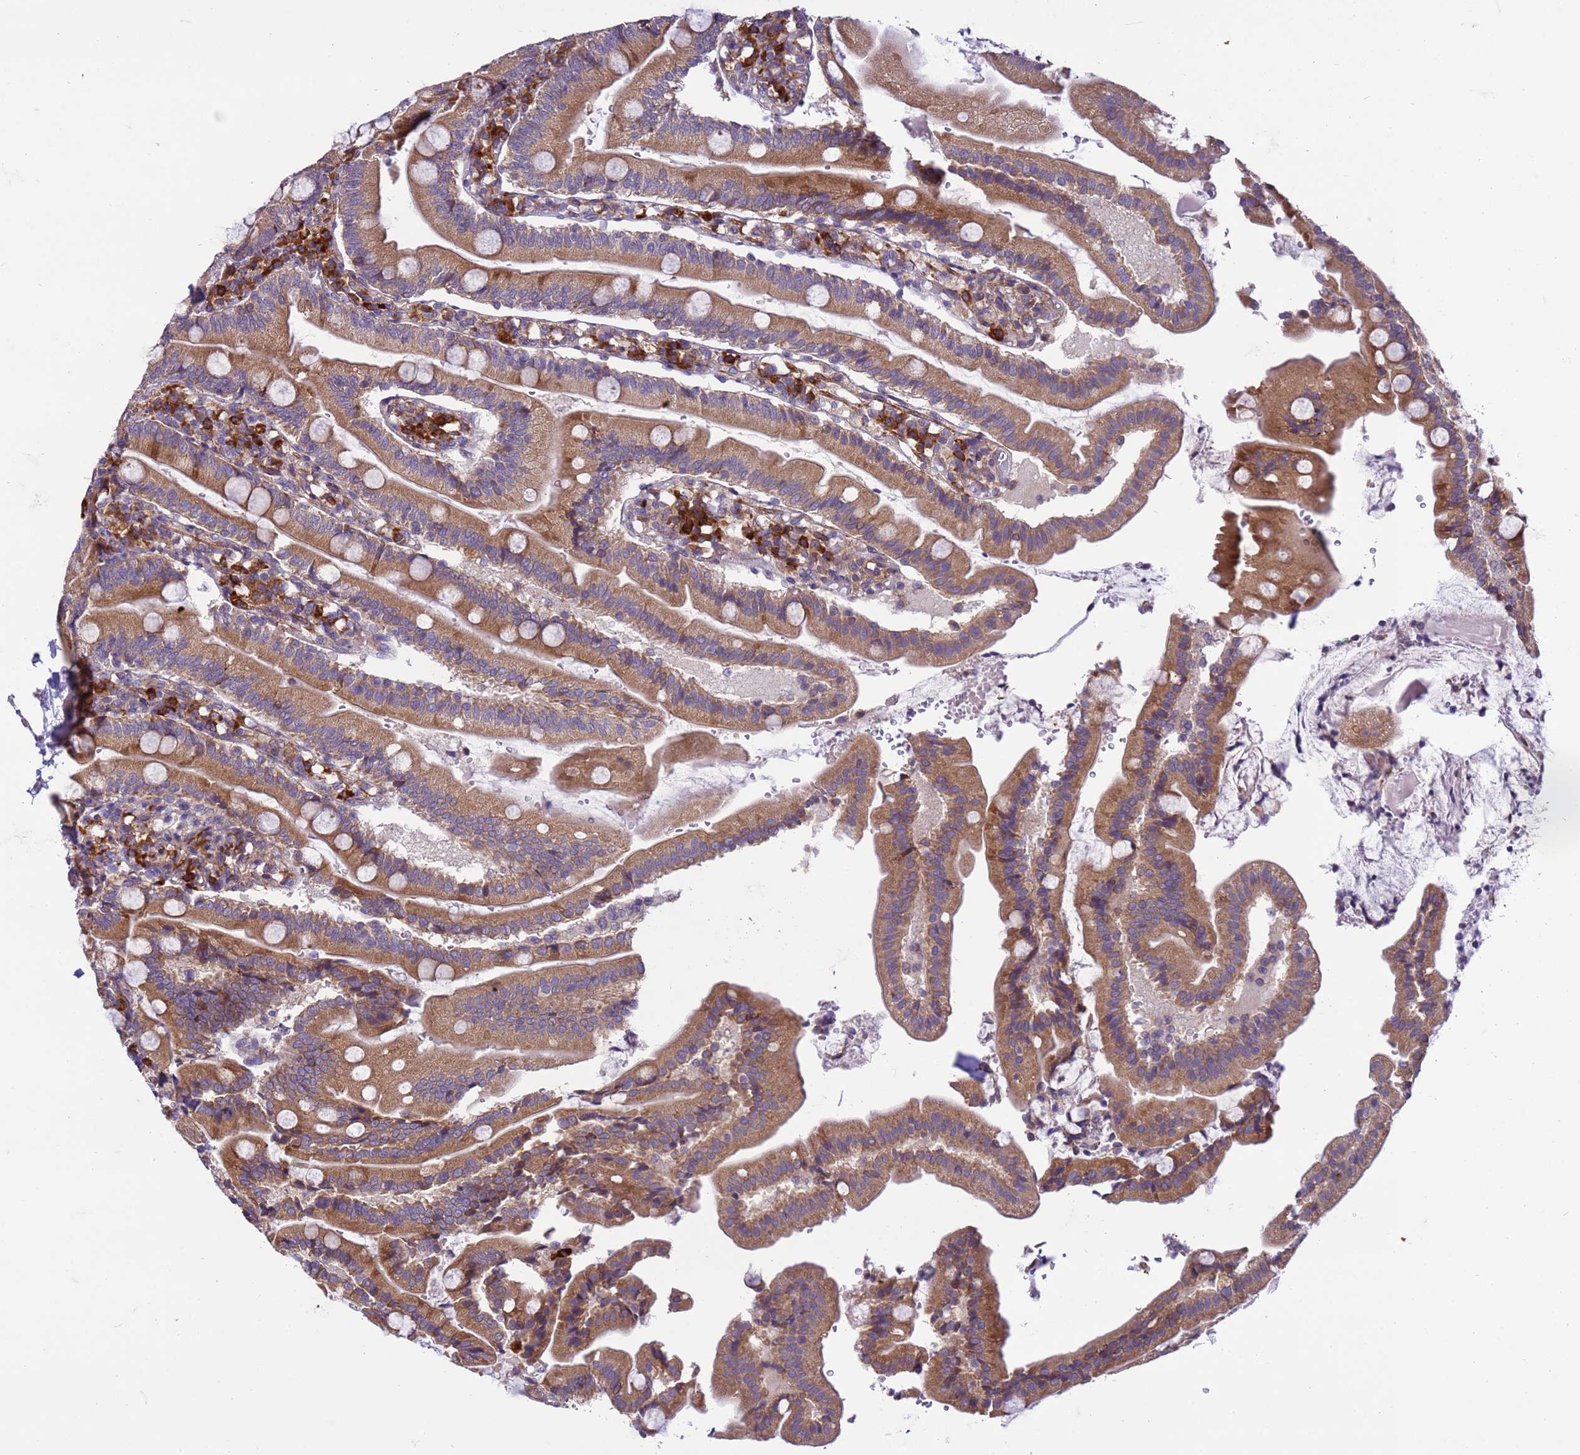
{"staining": {"intensity": "moderate", "quantity": ">75%", "location": "cytoplasmic/membranous"}, "tissue": "duodenum", "cell_type": "Glandular cells", "image_type": "normal", "snomed": [{"axis": "morphology", "description": "Normal tissue, NOS"}, {"axis": "topography", "description": "Duodenum"}], "caption": "Protein analysis of normal duodenum displays moderate cytoplasmic/membranous positivity in approximately >75% of glandular cells.", "gene": "GEN1", "patient": {"sex": "female", "age": 67}}